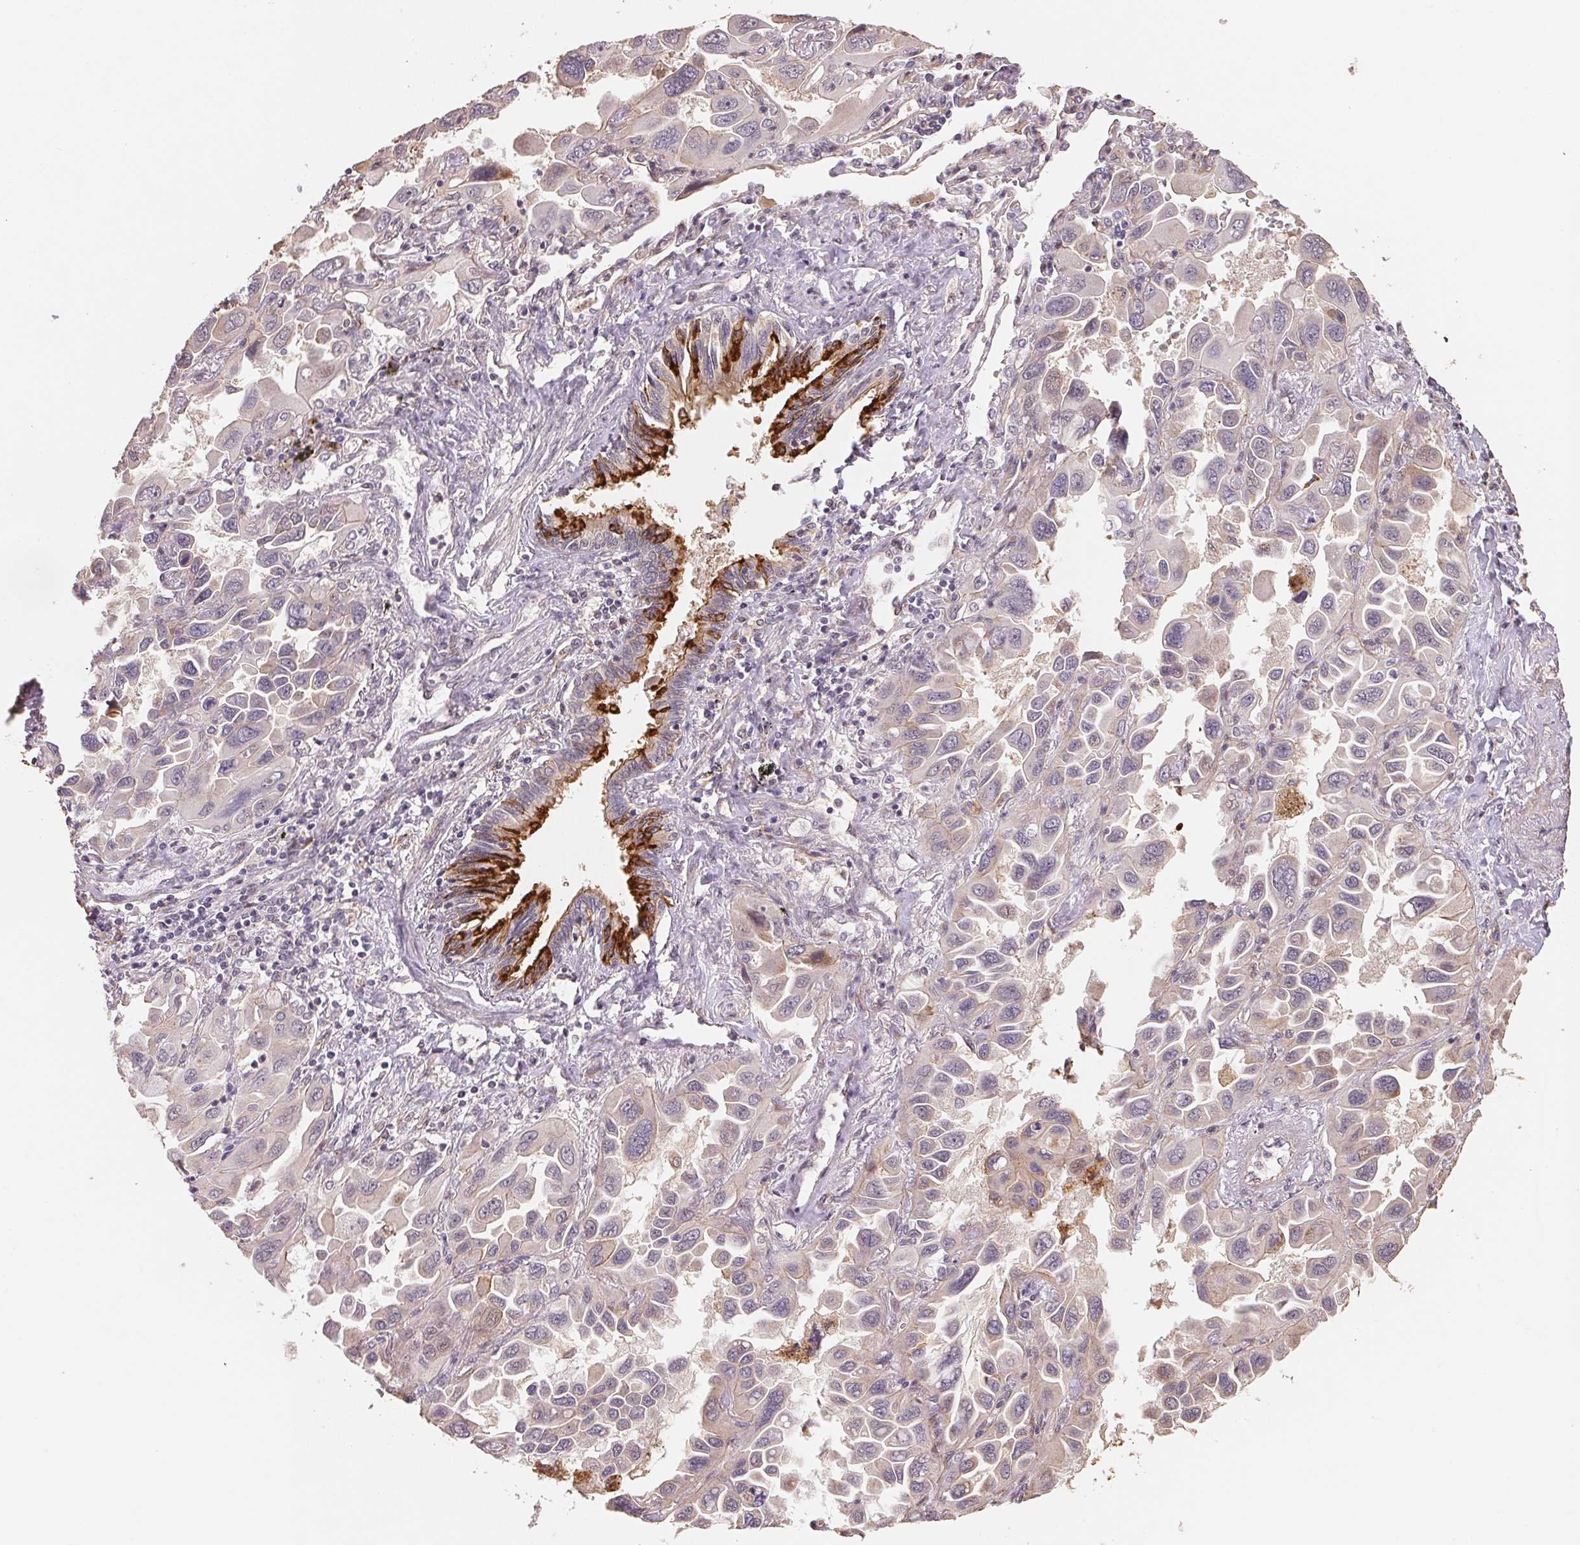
{"staining": {"intensity": "negative", "quantity": "none", "location": "none"}, "tissue": "lung cancer", "cell_type": "Tumor cells", "image_type": "cancer", "snomed": [{"axis": "morphology", "description": "Adenocarcinoma, NOS"}, {"axis": "topography", "description": "Lung"}], "caption": "High power microscopy photomicrograph of an immunohistochemistry (IHC) micrograph of lung cancer (adenocarcinoma), revealing no significant expression in tumor cells.", "gene": "TMEM222", "patient": {"sex": "male", "age": 64}}